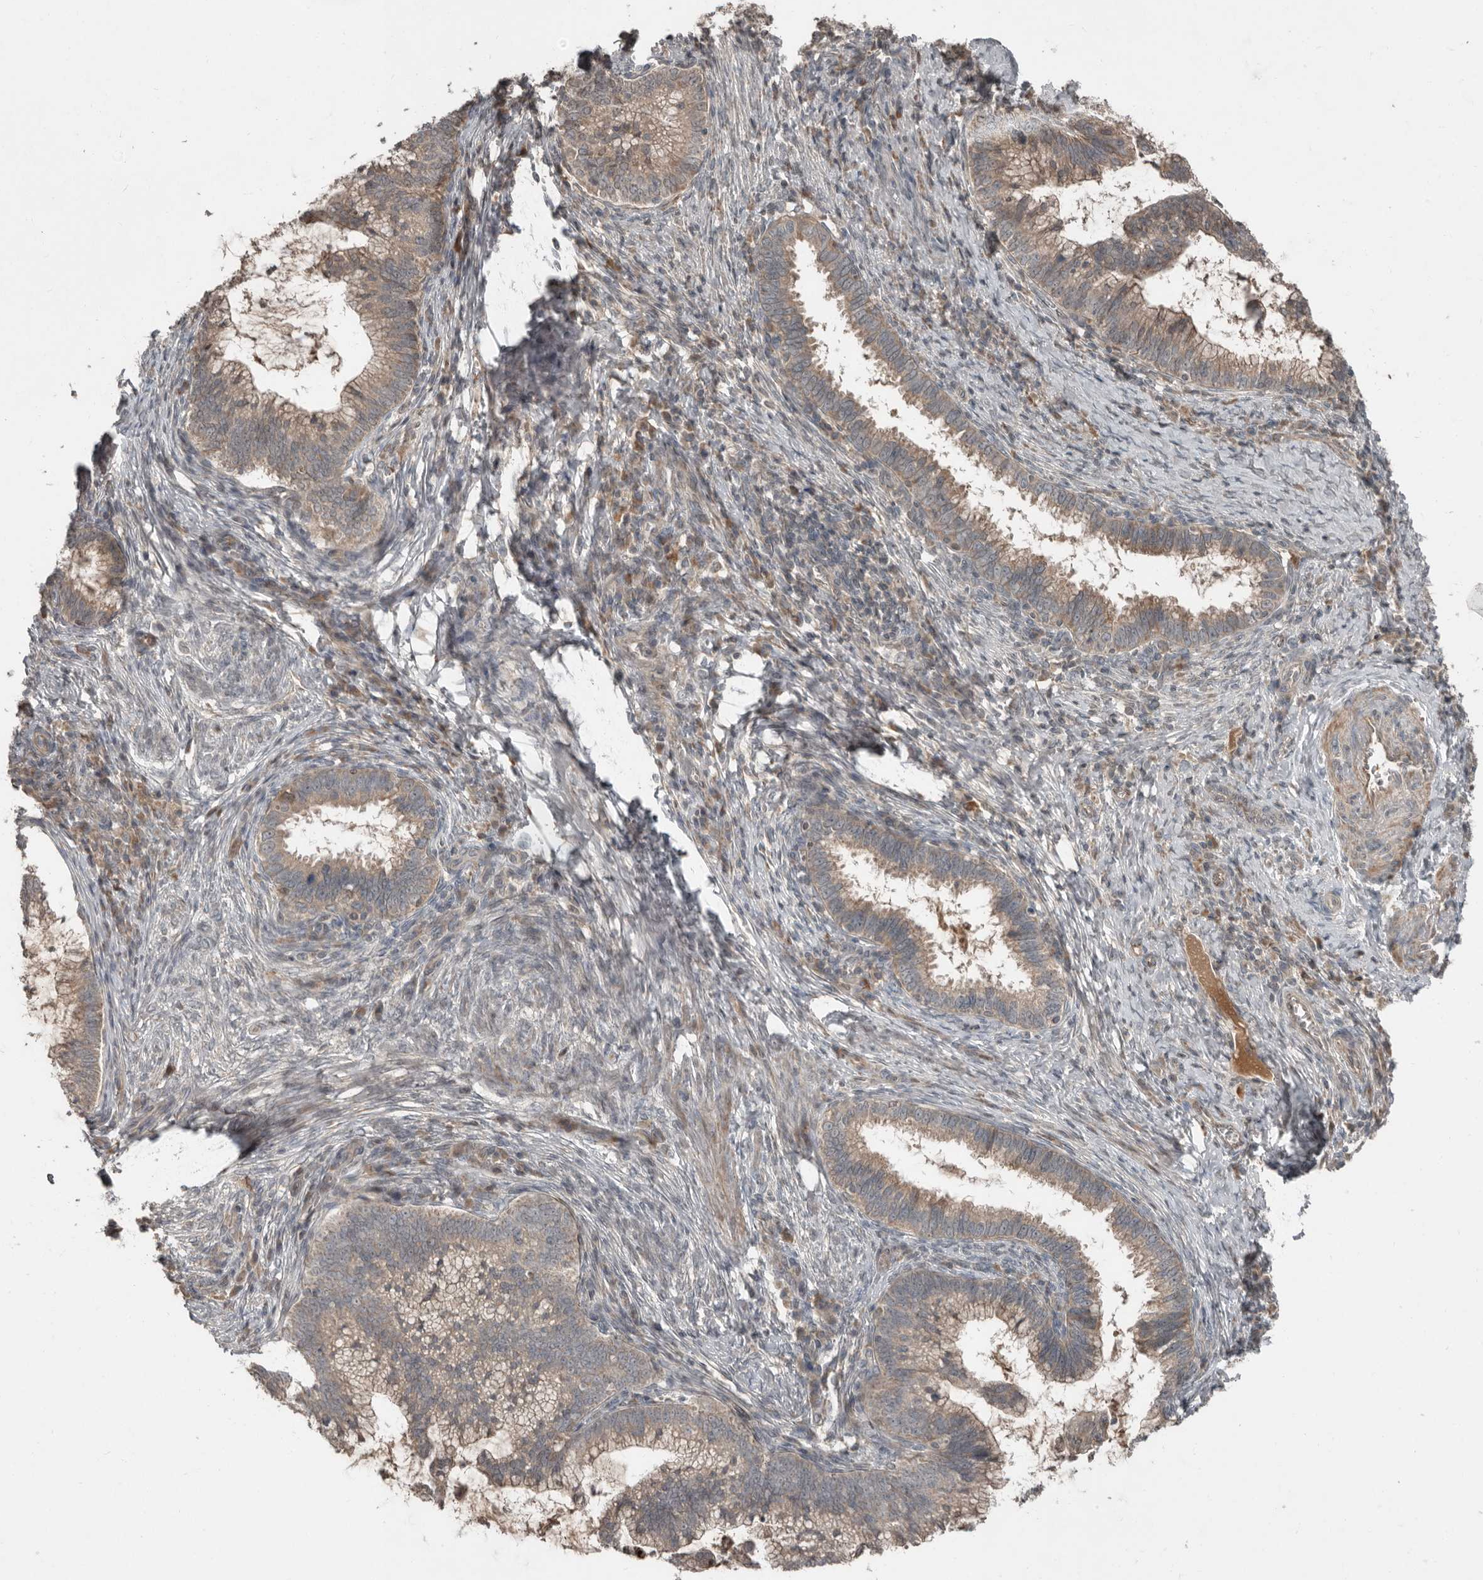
{"staining": {"intensity": "moderate", "quantity": ">75%", "location": "cytoplasmic/membranous"}, "tissue": "cervical cancer", "cell_type": "Tumor cells", "image_type": "cancer", "snomed": [{"axis": "morphology", "description": "Adenocarcinoma, NOS"}, {"axis": "topography", "description": "Cervix"}], "caption": "This histopathology image displays immunohistochemistry (IHC) staining of adenocarcinoma (cervical), with medium moderate cytoplasmic/membranous staining in about >75% of tumor cells.", "gene": "SLC6A7", "patient": {"sex": "female", "age": 36}}